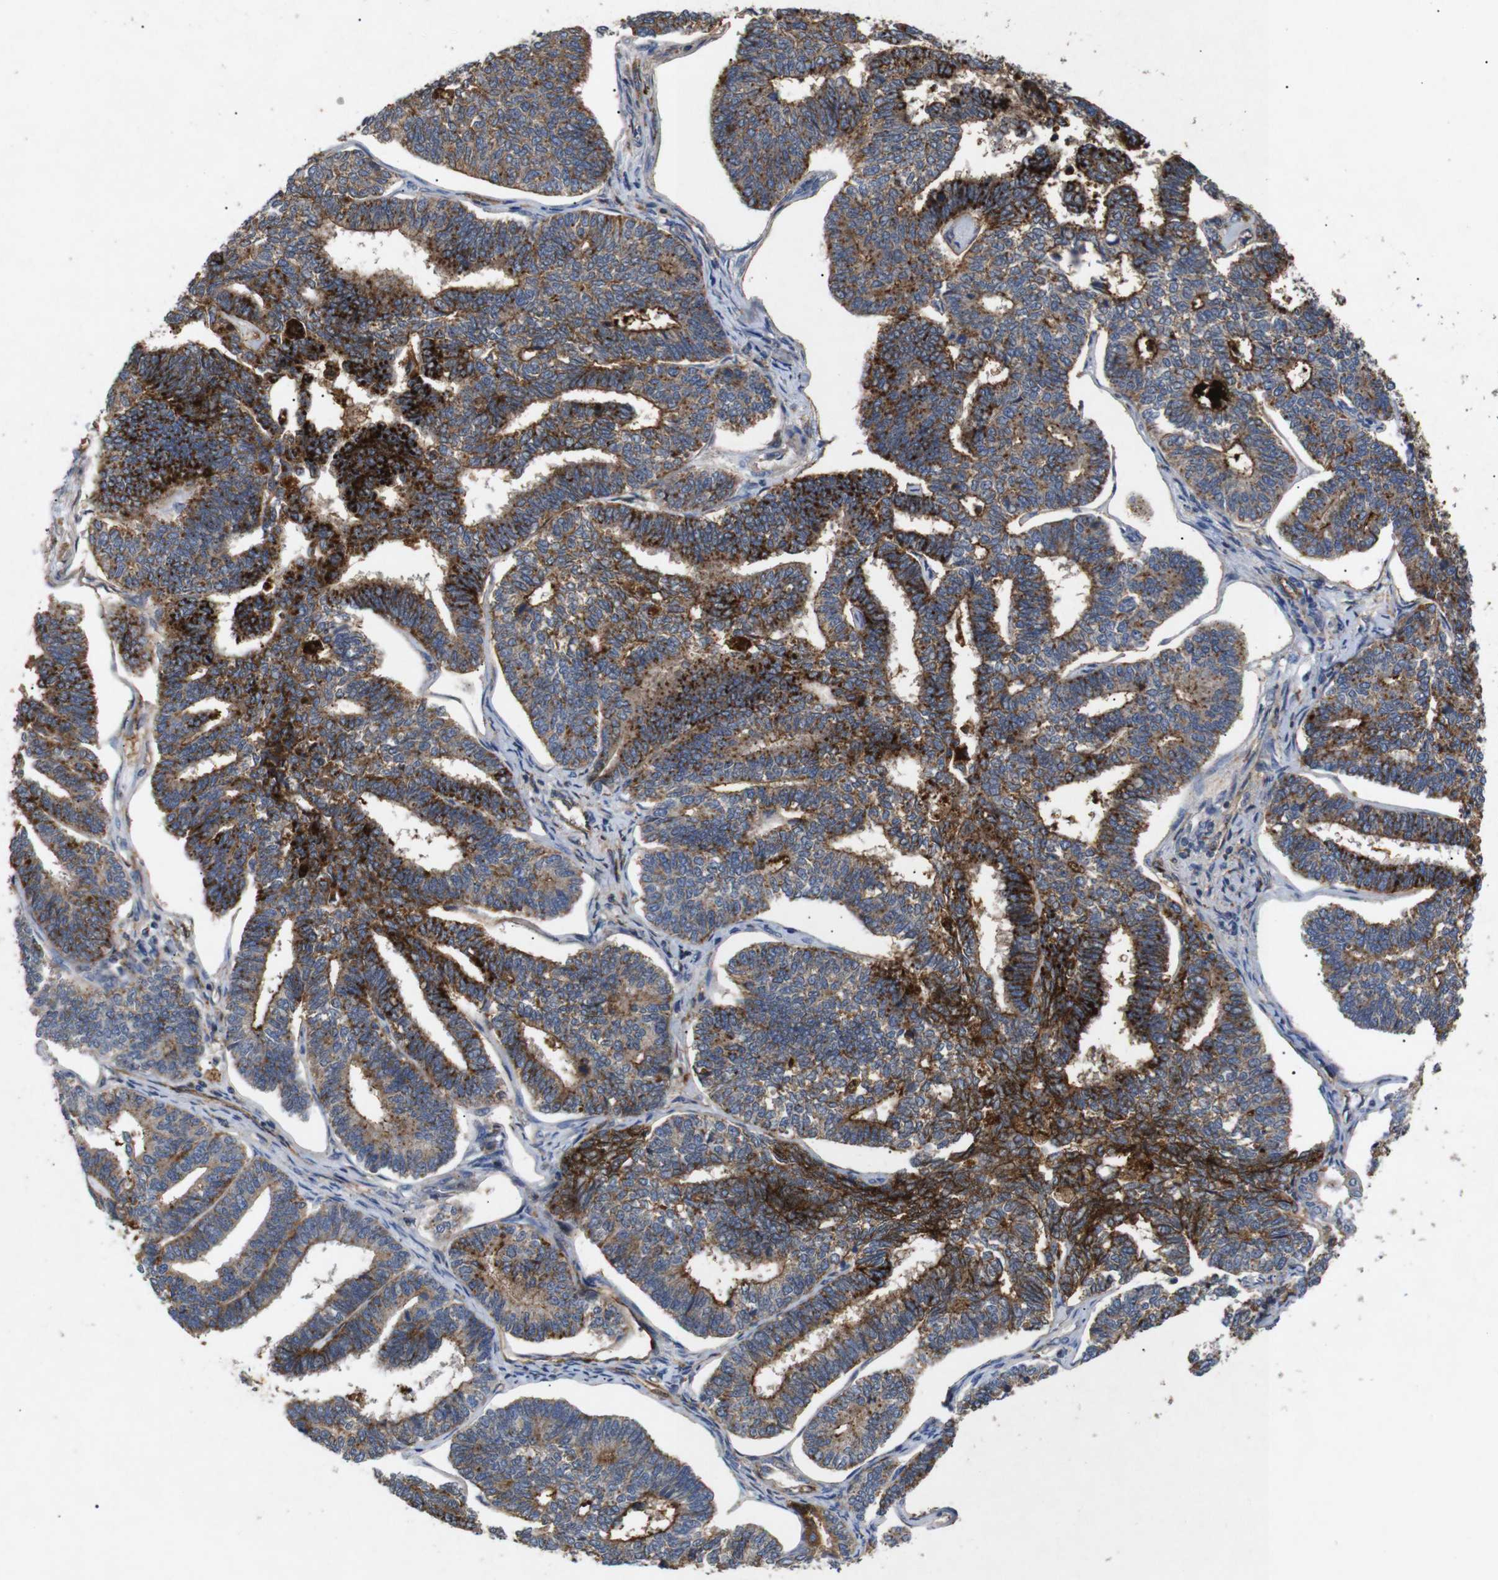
{"staining": {"intensity": "strong", "quantity": "25%-75%", "location": "cytoplasmic/membranous"}, "tissue": "endometrial cancer", "cell_type": "Tumor cells", "image_type": "cancer", "snomed": [{"axis": "morphology", "description": "Adenocarcinoma, NOS"}, {"axis": "topography", "description": "Endometrium"}], "caption": "Brown immunohistochemical staining in endometrial cancer shows strong cytoplasmic/membranous expression in about 25%-75% of tumor cells.", "gene": "SDCBP", "patient": {"sex": "female", "age": 70}}